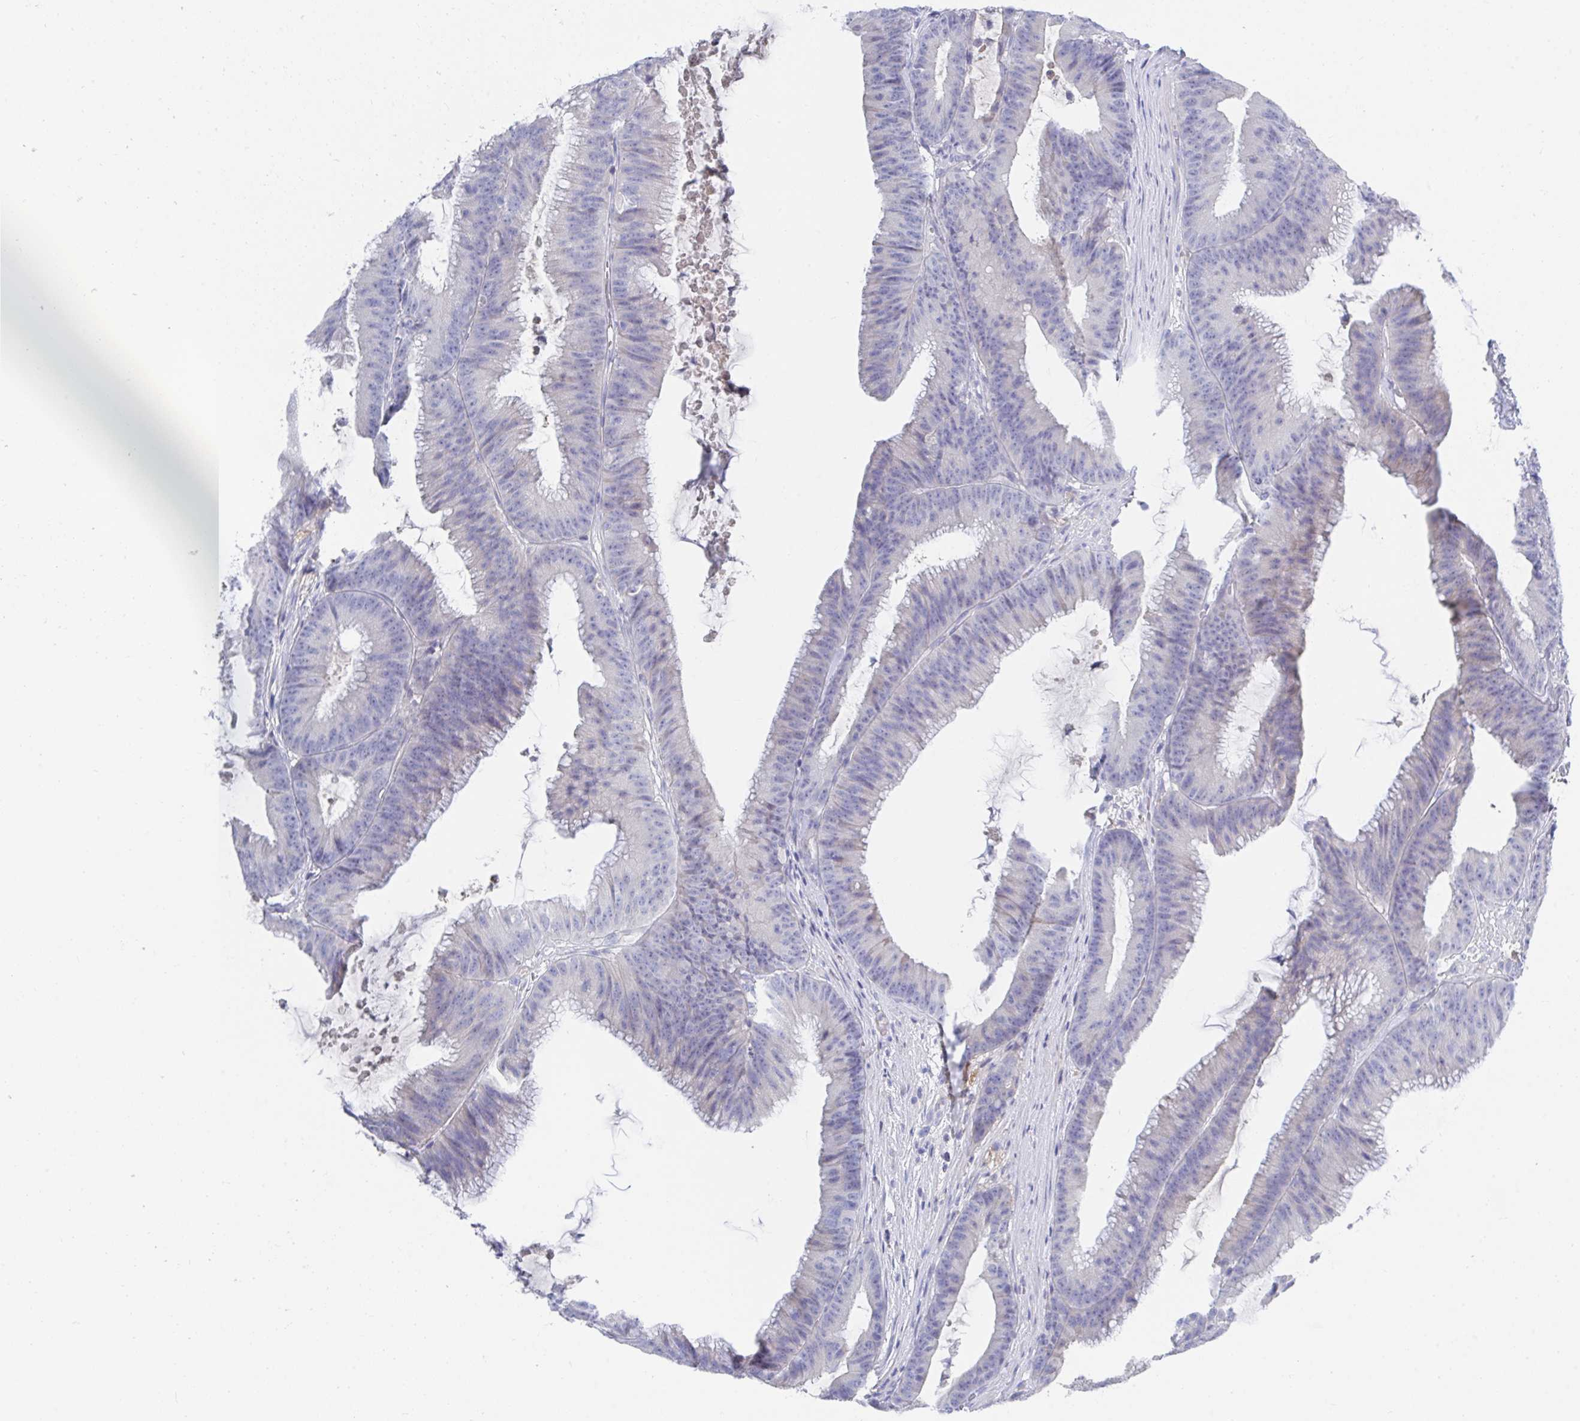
{"staining": {"intensity": "negative", "quantity": "none", "location": "none"}, "tissue": "colorectal cancer", "cell_type": "Tumor cells", "image_type": "cancer", "snomed": [{"axis": "morphology", "description": "Adenocarcinoma, NOS"}, {"axis": "topography", "description": "Colon"}], "caption": "IHC of human colorectal adenocarcinoma displays no staining in tumor cells.", "gene": "TNFAIP6", "patient": {"sex": "female", "age": 78}}